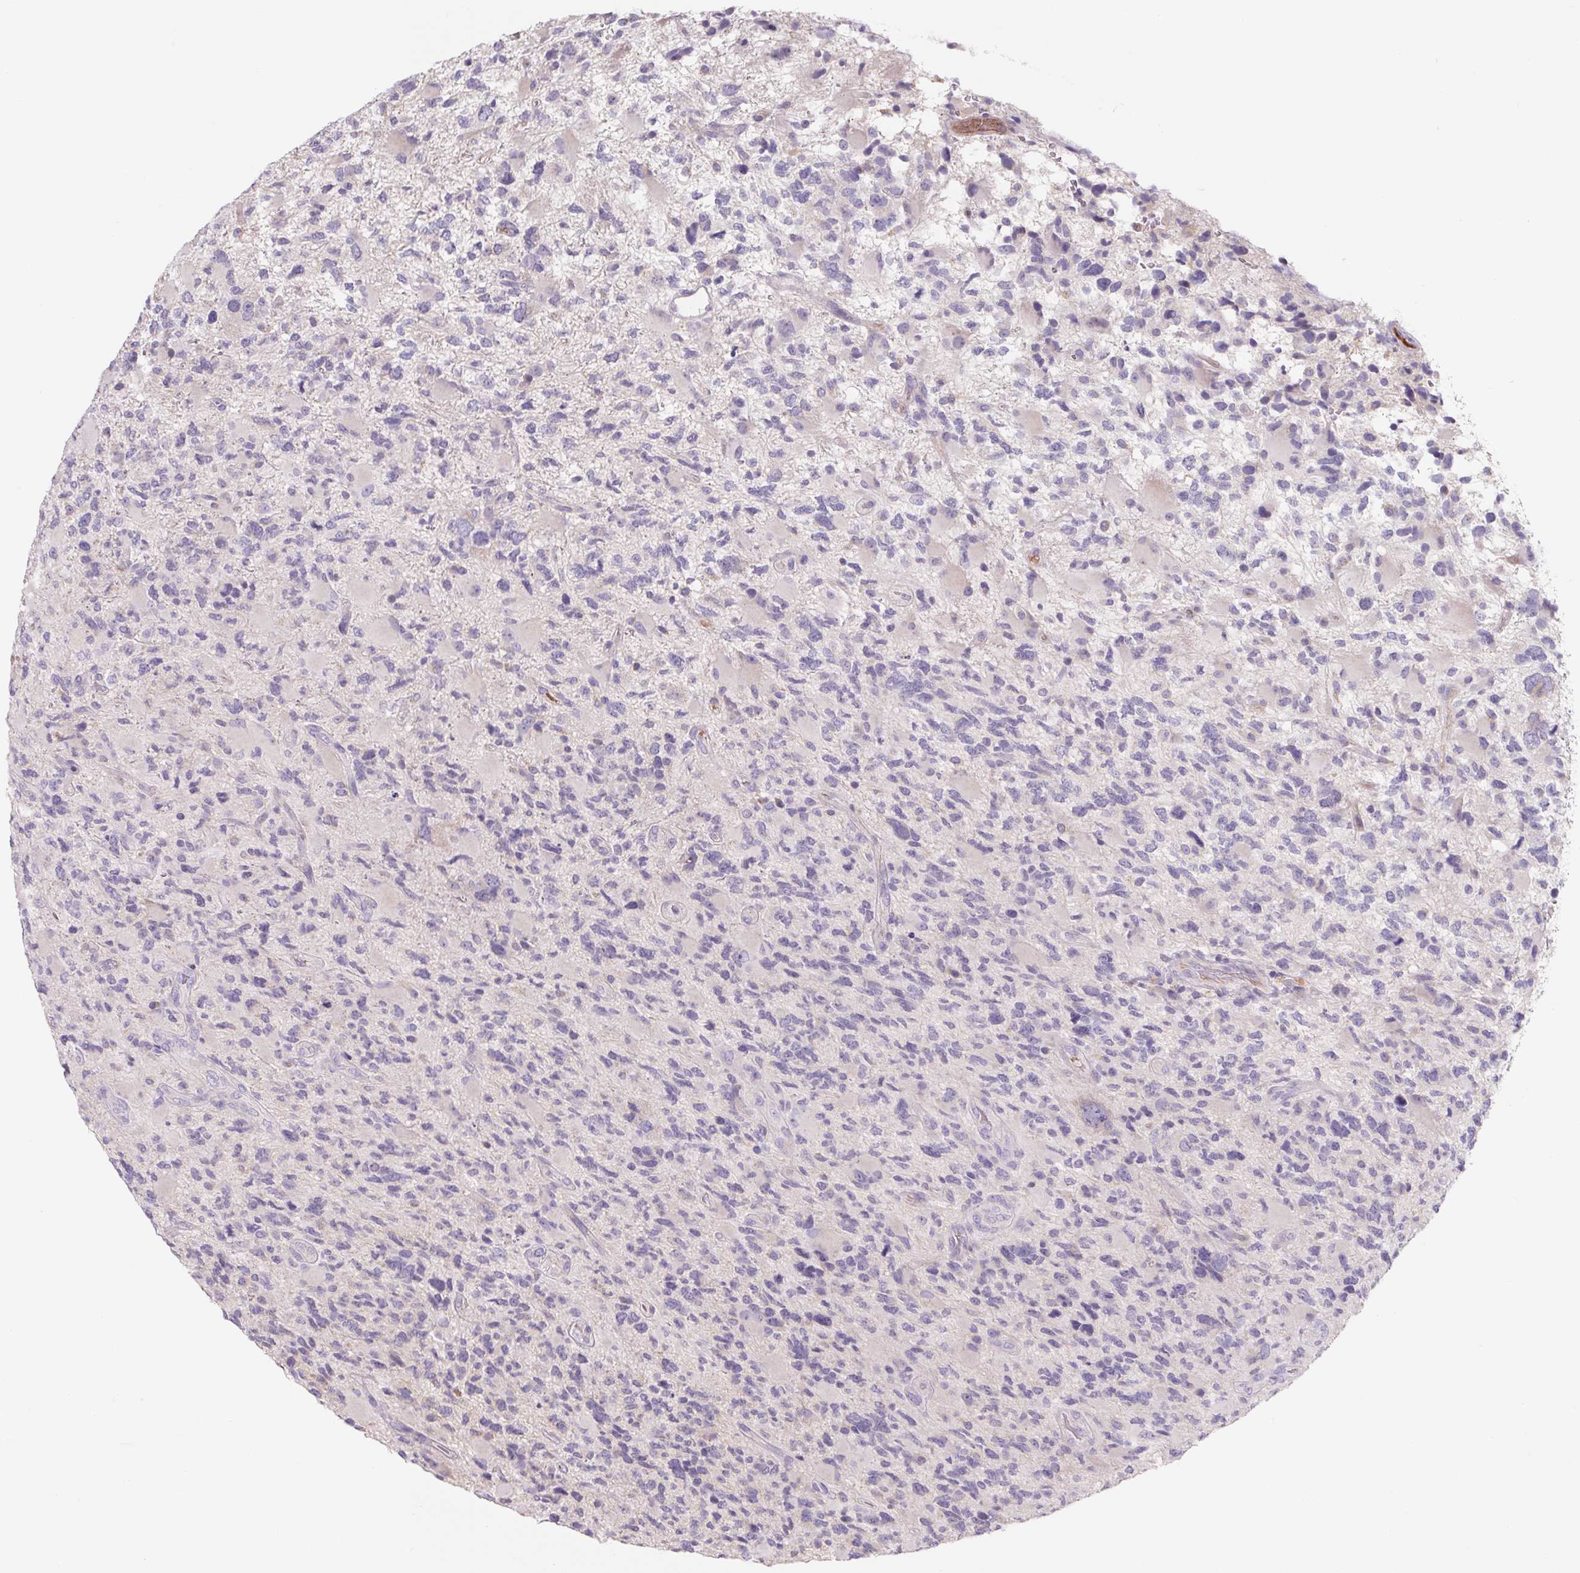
{"staining": {"intensity": "negative", "quantity": "none", "location": "none"}, "tissue": "glioma", "cell_type": "Tumor cells", "image_type": "cancer", "snomed": [{"axis": "morphology", "description": "Glioma, malignant, High grade"}, {"axis": "topography", "description": "Brain"}], "caption": "Tumor cells are negative for protein expression in human malignant glioma (high-grade).", "gene": "LPA", "patient": {"sex": "female", "age": 71}}